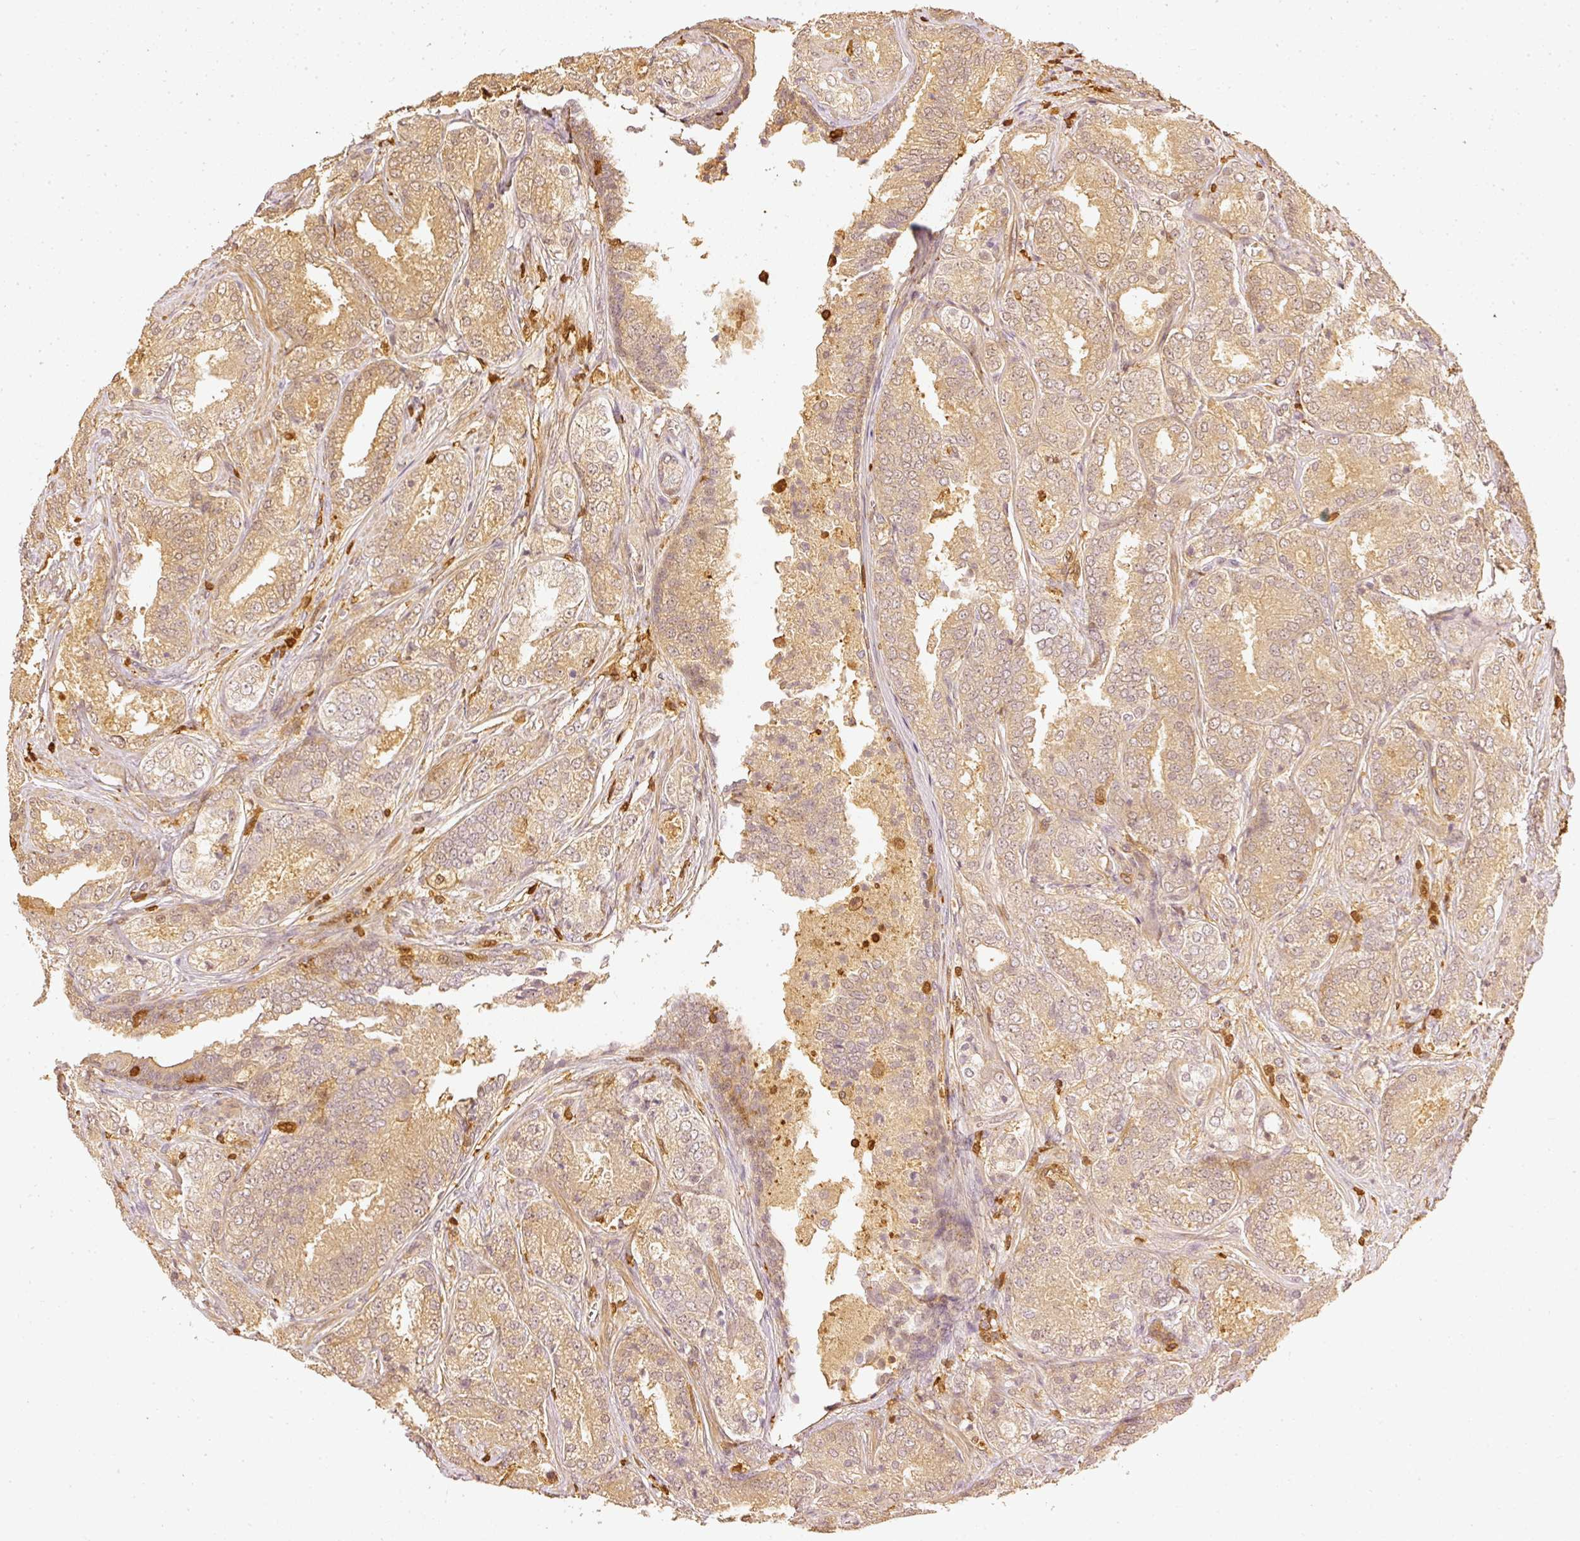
{"staining": {"intensity": "moderate", "quantity": ">75%", "location": "cytoplasmic/membranous"}, "tissue": "prostate cancer", "cell_type": "Tumor cells", "image_type": "cancer", "snomed": [{"axis": "morphology", "description": "Adenocarcinoma, High grade"}, {"axis": "topography", "description": "Prostate"}], "caption": "IHC staining of high-grade adenocarcinoma (prostate), which reveals medium levels of moderate cytoplasmic/membranous expression in about >75% of tumor cells indicating moderate cytoplasmic/membranous protein positivity. The staining was performed using DAB (3,3'-diaminobenzidine) (brown) for protein detection and nuclei were counterstained in hematoxylin (blue).", "gene": "PFN1", "patient": {"sex": "male", "age": 63}}